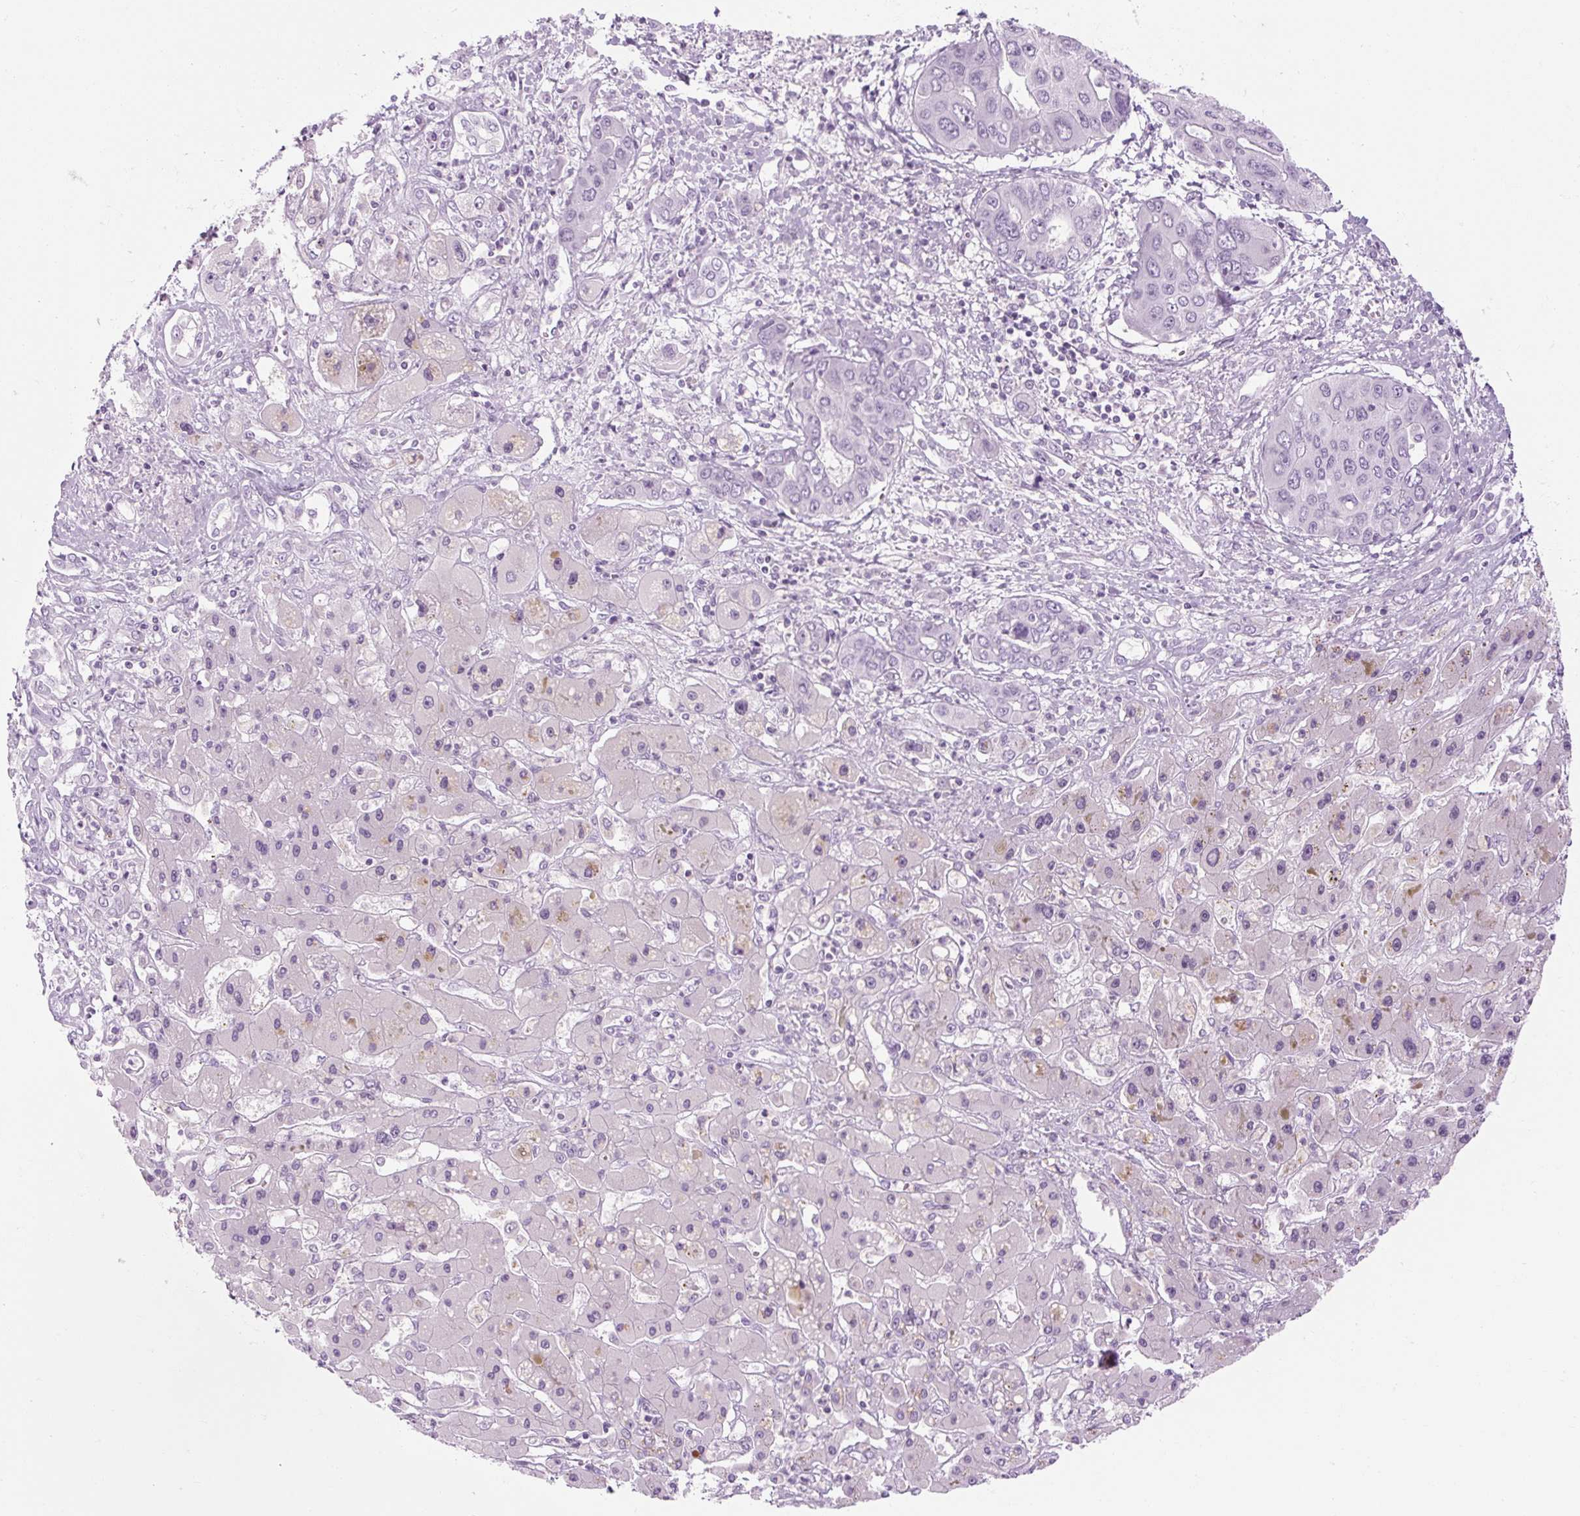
{"staining": {"intensity": "negative", "quantity": "none", "location": "none"}, "tissue": "liver cancer", "cell_type": "Tumor cells", "image_type": "cancer", "snomed": [{"axis": "morphology", "description": "Cholangiocarcinoma"}, {"axis": "topography", "description": "Liver"}], "caption": "Immunohistochemistry (IHC) histopathology image of human liver cholangiocarcinoma stained for a protein (brown), which shows no positivity in tumor cells.", "gene": "TIGD2", "patient": {"sex": "male", "age": 67}}